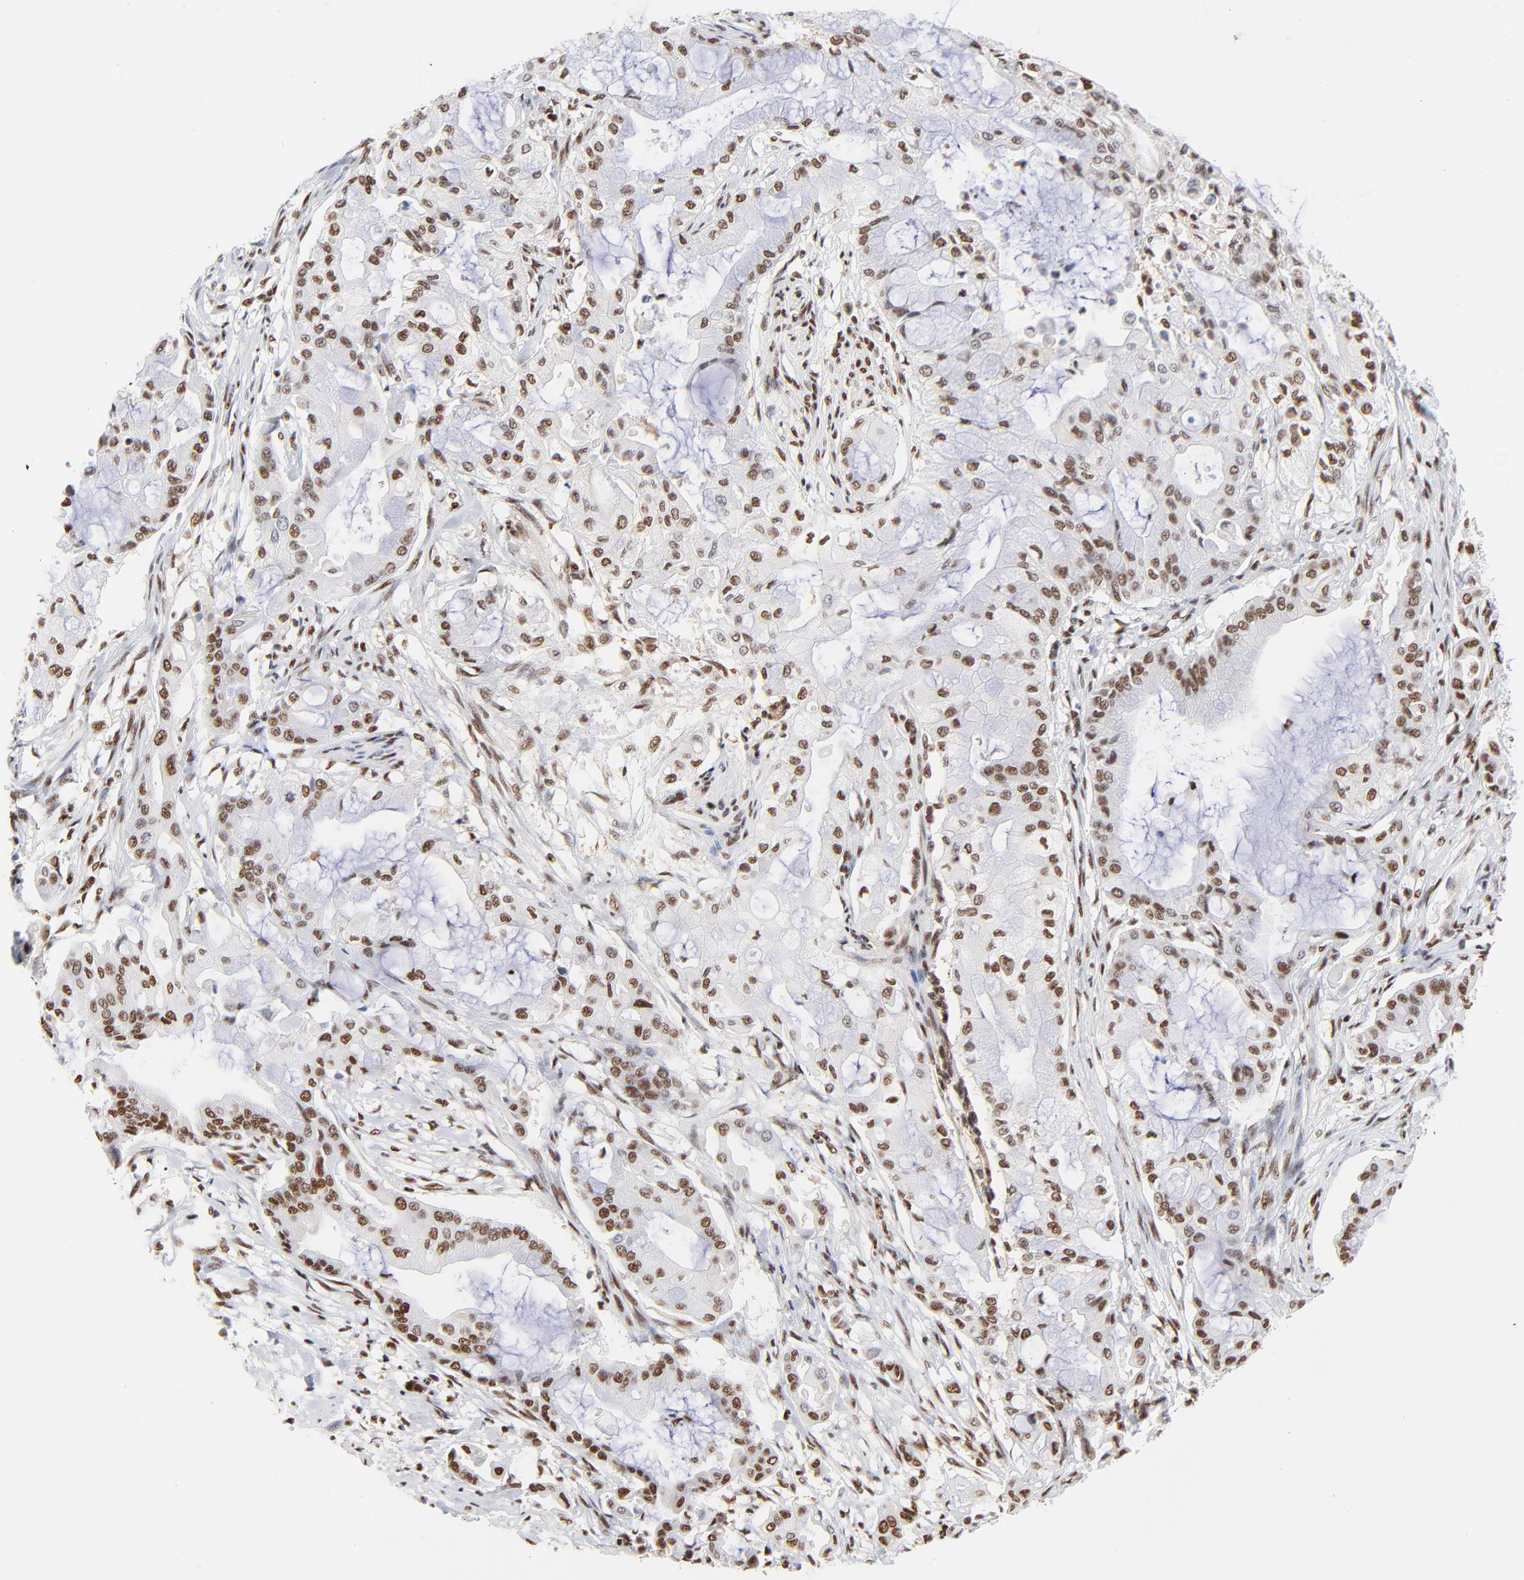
{"staining": {"intensity": "moderate", "quantity": ">75%", "location": "nuclear"}, "tissue": "pancreatic cancer", "cell_type": "Tumor cells", "image_type": "cancer", "snomed": [{"axis": "morphology", "description": "Adenocarcinoma, NOS"}, {"axis": "morphology", "description": "Adenocarcinoma, metastatic, NOS"}, {"axis": "topography", "description": "Lymph node"}, {"axis": "topography", "description": "Pancreas"}, {"axis": "topography", "description": "Duodenum"}], "caption": "This histopathology image displays immunohistochemistry staining of pancreatic cancer (adenocarcinoma), with medium moderate nuclear staining in about >75% of tumor cells.", "gene": "CREB1", "patient": {"sex": "female", "age": 64}}